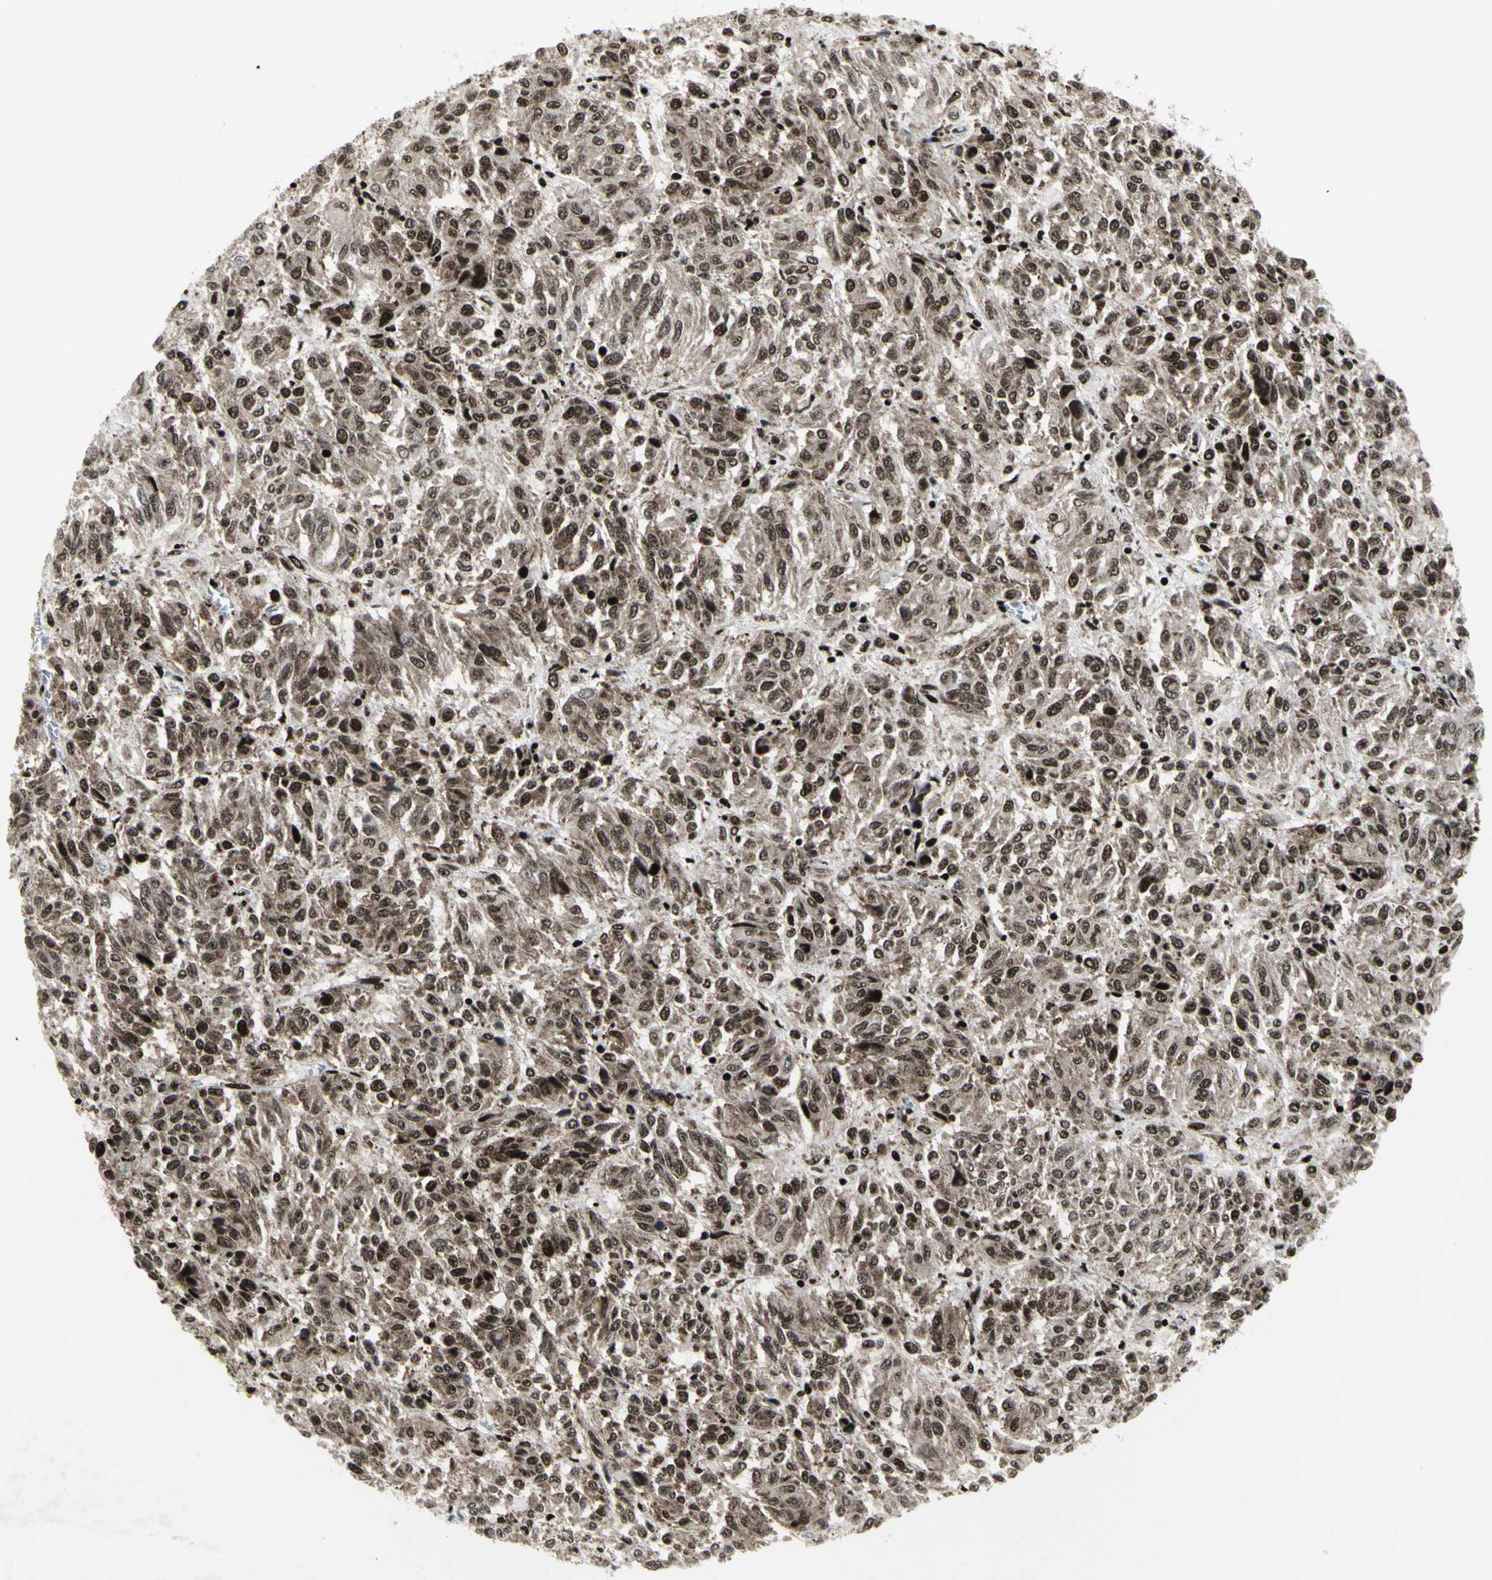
{"staining": {"intensity": "moderate", "quantity": ">75%", "location": "nuclear"}, "tissue": "melanoma", "cell_type": "Tumor cells", "image_type": "cancer", "snomed": [{"axis": "morphology", "description": "Malignant melanoma, Metastatic site"}, {"axis": "topography", "description": "Lung"}], "caption": "Immunohistochemistry image of human malignant melanoma (metastatic site) stained for a protein (brown), which exhibits medium levels of moderate nuclear positivity in approximately >75% of tumor cells.", "gene": "U2AF2", "patient": {"sex": "male", "age": 64}}